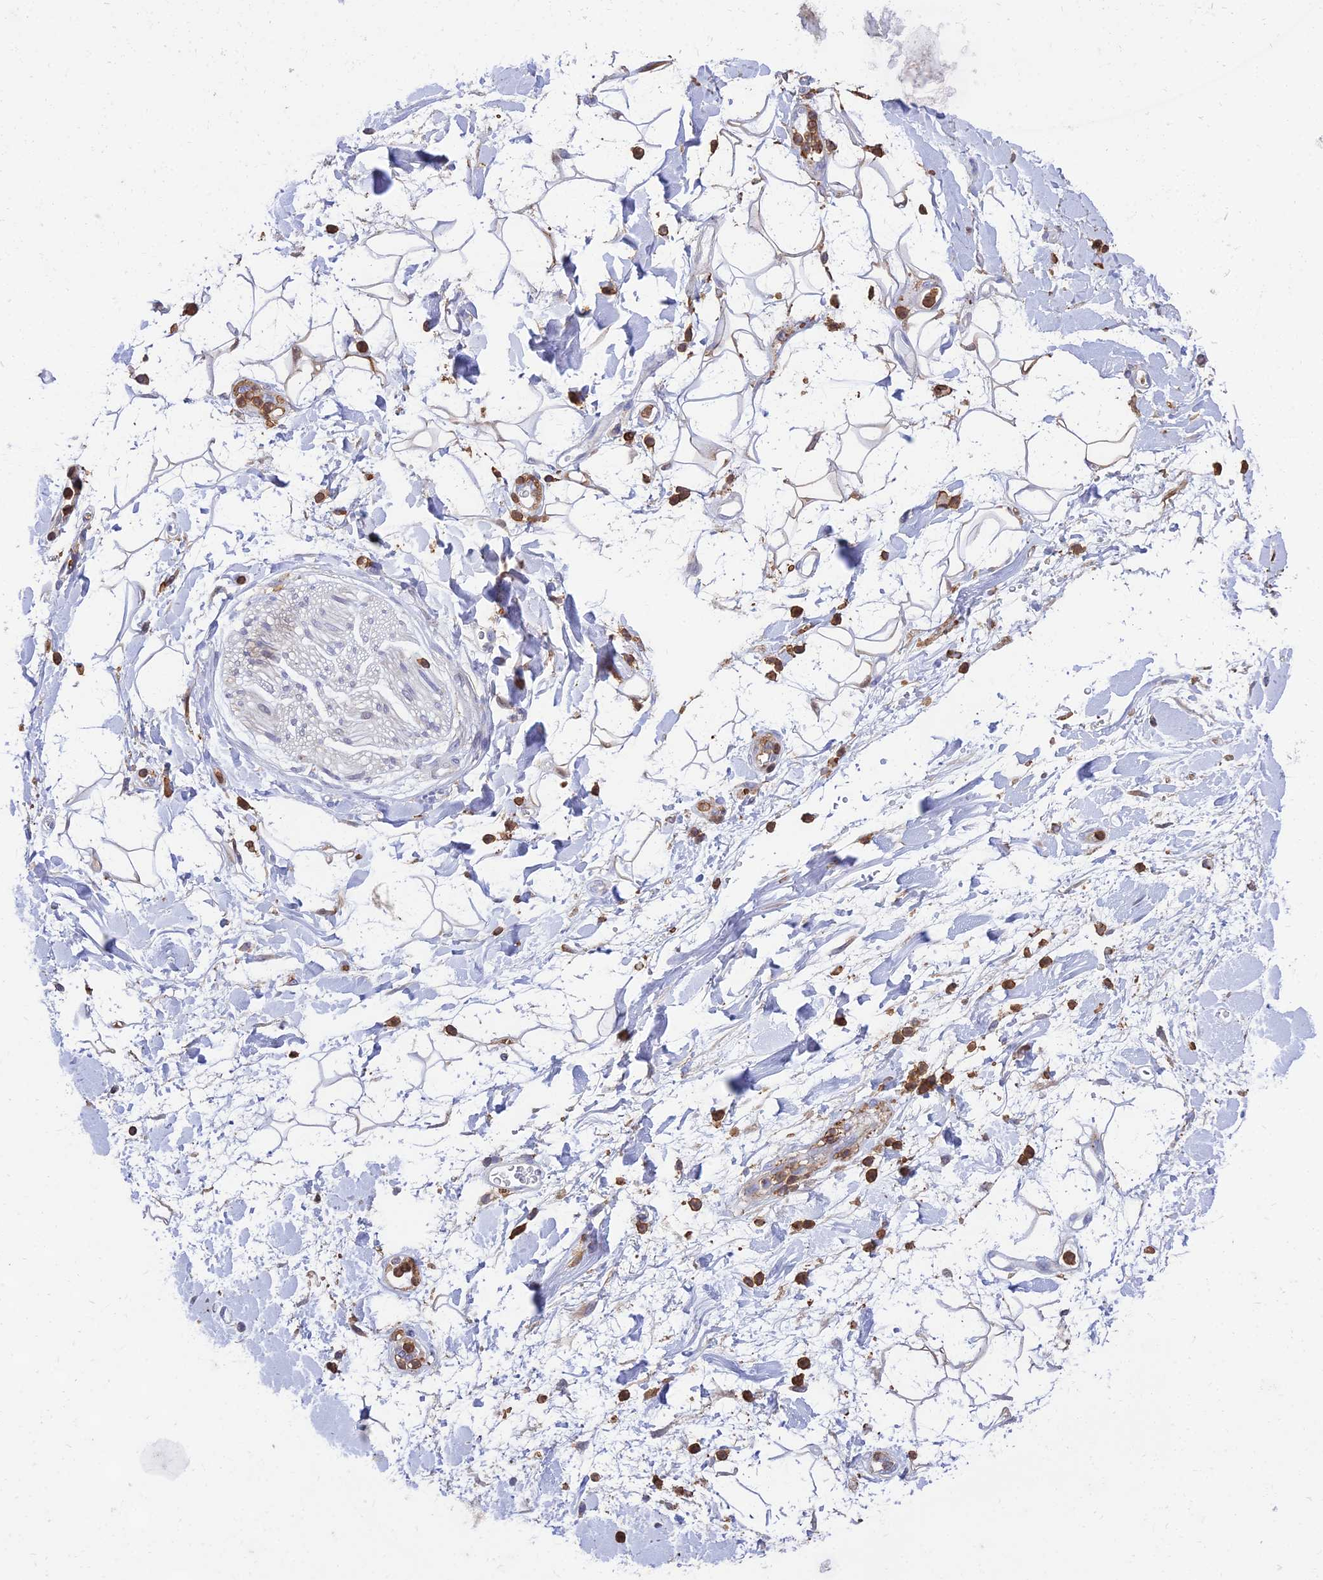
{"staining": {"intensity": "weak", "quantity": "25%-75%", "location": "cytoplasmic/membranous"}, "tissue": "adipose tissue", "cell_type": "Adipocytes", "image_type": "normal", "snomed": [{"axis": "morphology", "description": "Normal tissue, NOS"}, {"axis": "morphology", "description": "Adenocarcinoma, NOS"}, {"axis": "topography", "description": "Pancreas"}, {"axis": "topography", "description": "Peripheral nerve tissue"}], "caption": "Protein expression analysis of benign human adipose tissue reveals weak cytoplasmic/membranous staining in about 25%-75% of adipocytes. (Brightfield microscopy of DAB IHC at high magnification).", "gene": "SREK1IP1", "patient": {"sex": "male", "age": 59}}